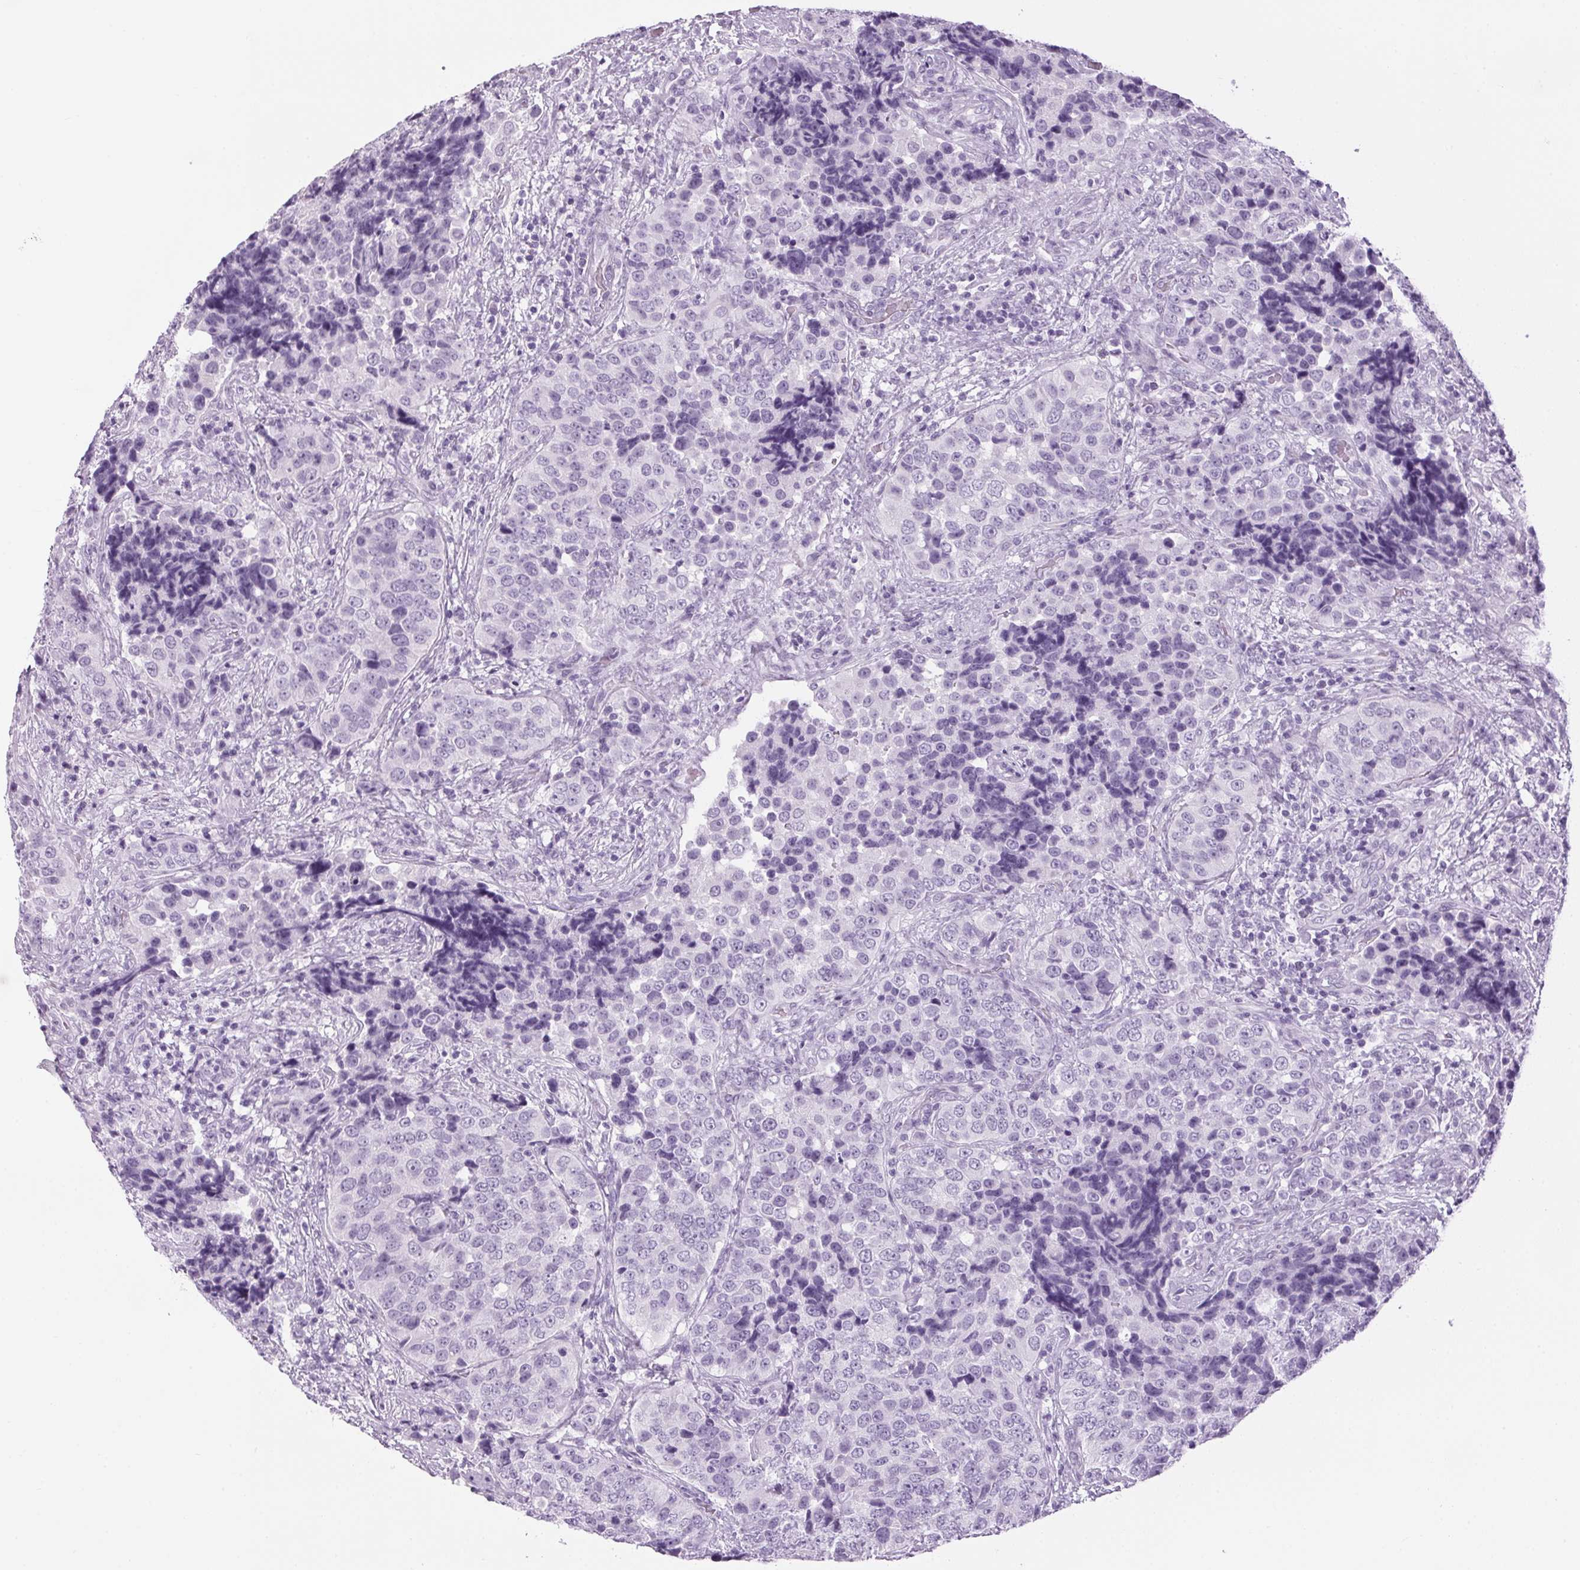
{"staining": {"intensity": "negative", "quantity": "none", "location": "none"}, "tissue": "urothelial cancer", "cell_type": "Tumor cells", "image_type": "cancer", "snomed": [{"axis": "morphology", "description": "Urothelial carcinoma, NOS"}, {"axis": "topography", "description": "Urinary bladder"}], "caption": "The immunohistochemistry micrograph has no significant expression in tumor cells of urothelial cancer tissue.", "gene": "PPP1R1A", "patient": {"sex": "male", "age": 52}}